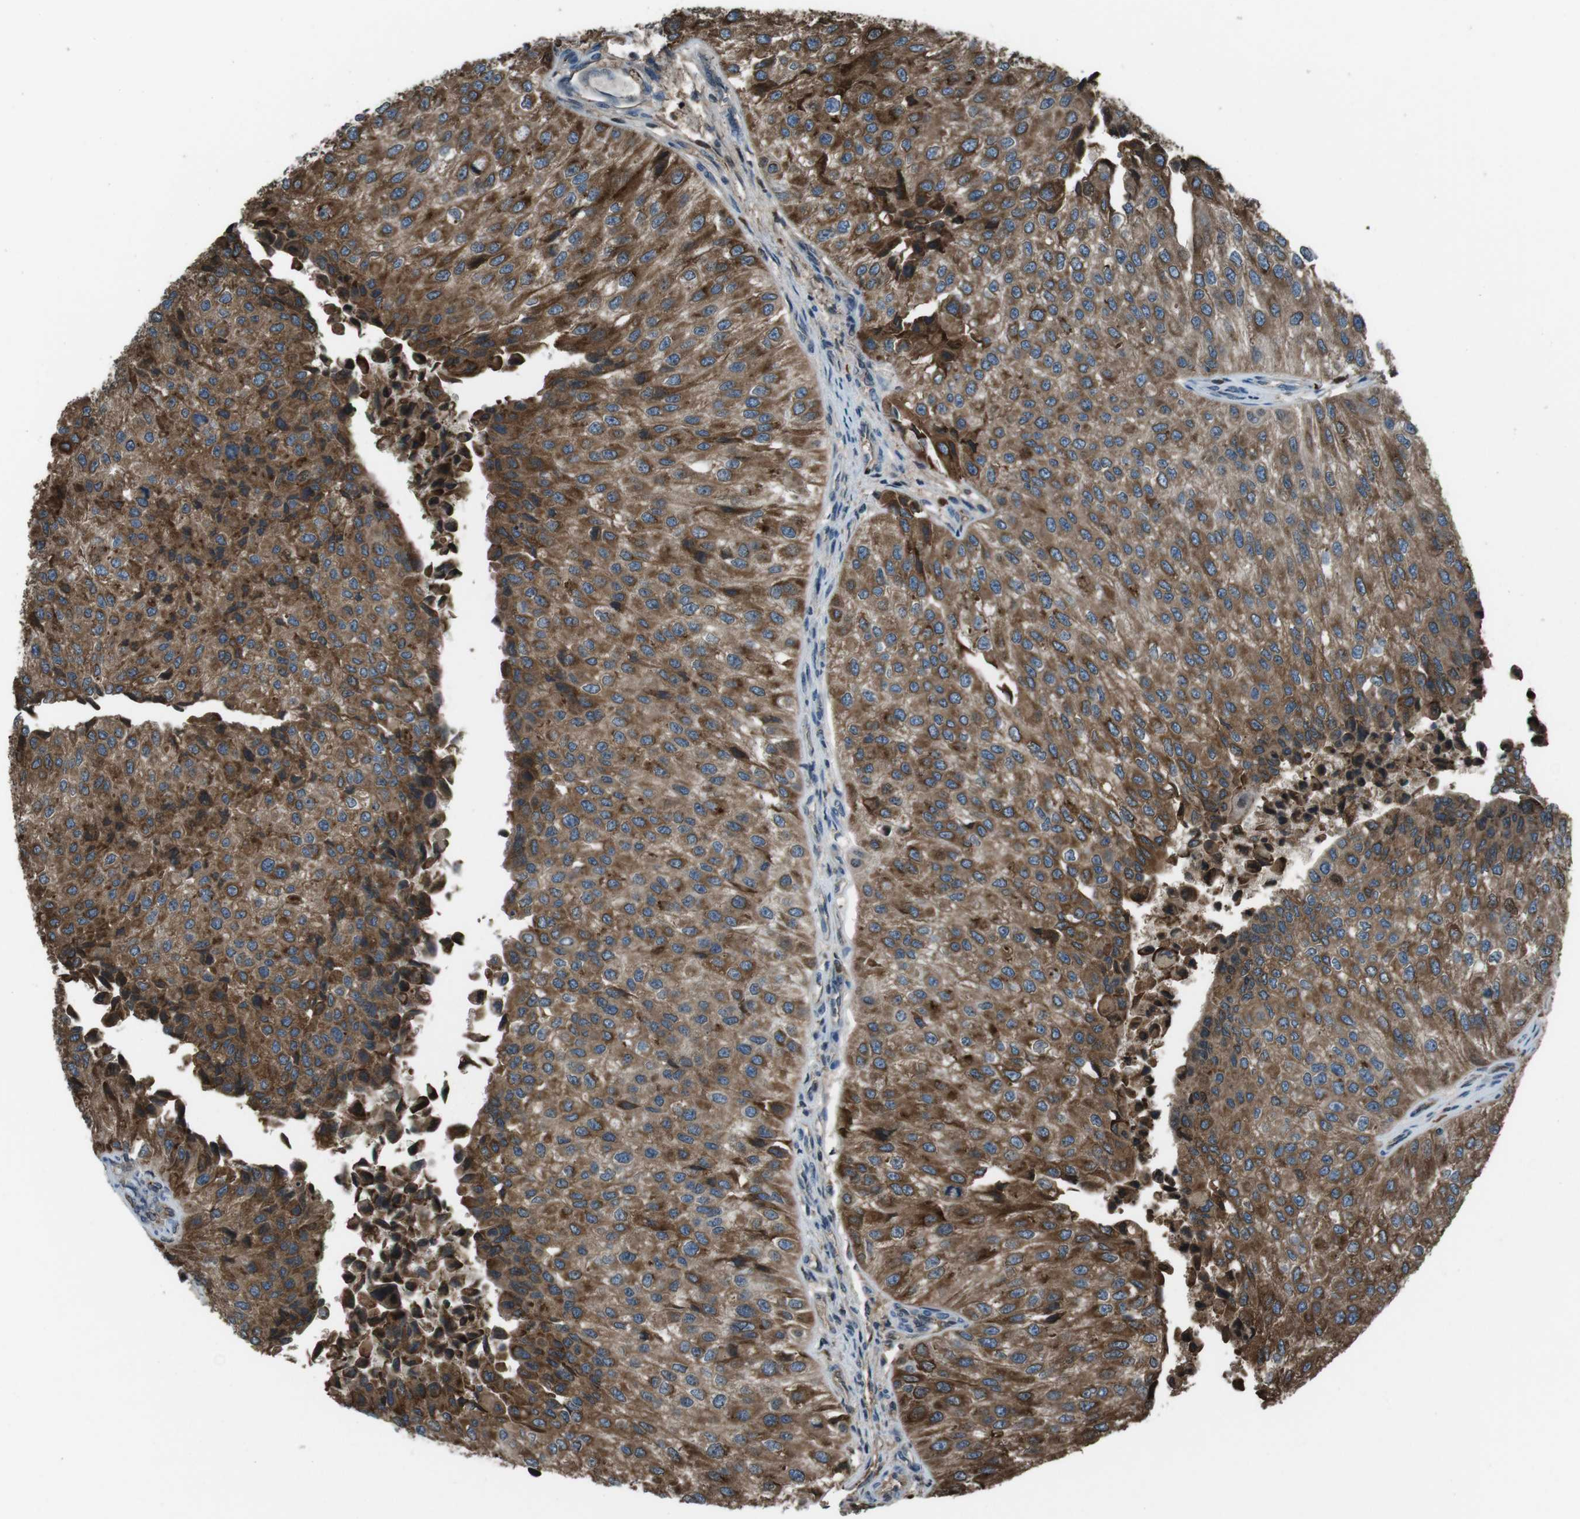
{"staining": {"intensity": "moderate", "quantity": ">75%", "location": "cytoplasmic/membranous"}, "tissue": "urothelial cancer", "cell_type": "Tumor cells", "image_type": "cancer", "snomed": [{"axis": "morphology", "description": "Urothelial carcinoma, High grade"}, {"axis": "topography", "description": "Kidney"}, {"axis": "topography", "description": "Urinary bladder"}], "caption": "A medium amount of moderate cytoplasmic/membranous positivity is appreciated in about >75% of tumor cells in high-grade urothelial carcinoma tissue. (DAB (3,3'-diaminobenzidine) = brown stain, brightfield microscopy at high magnification).", "gene": "UGT1A6", "patient": {"sex": "male", "age": 77}}